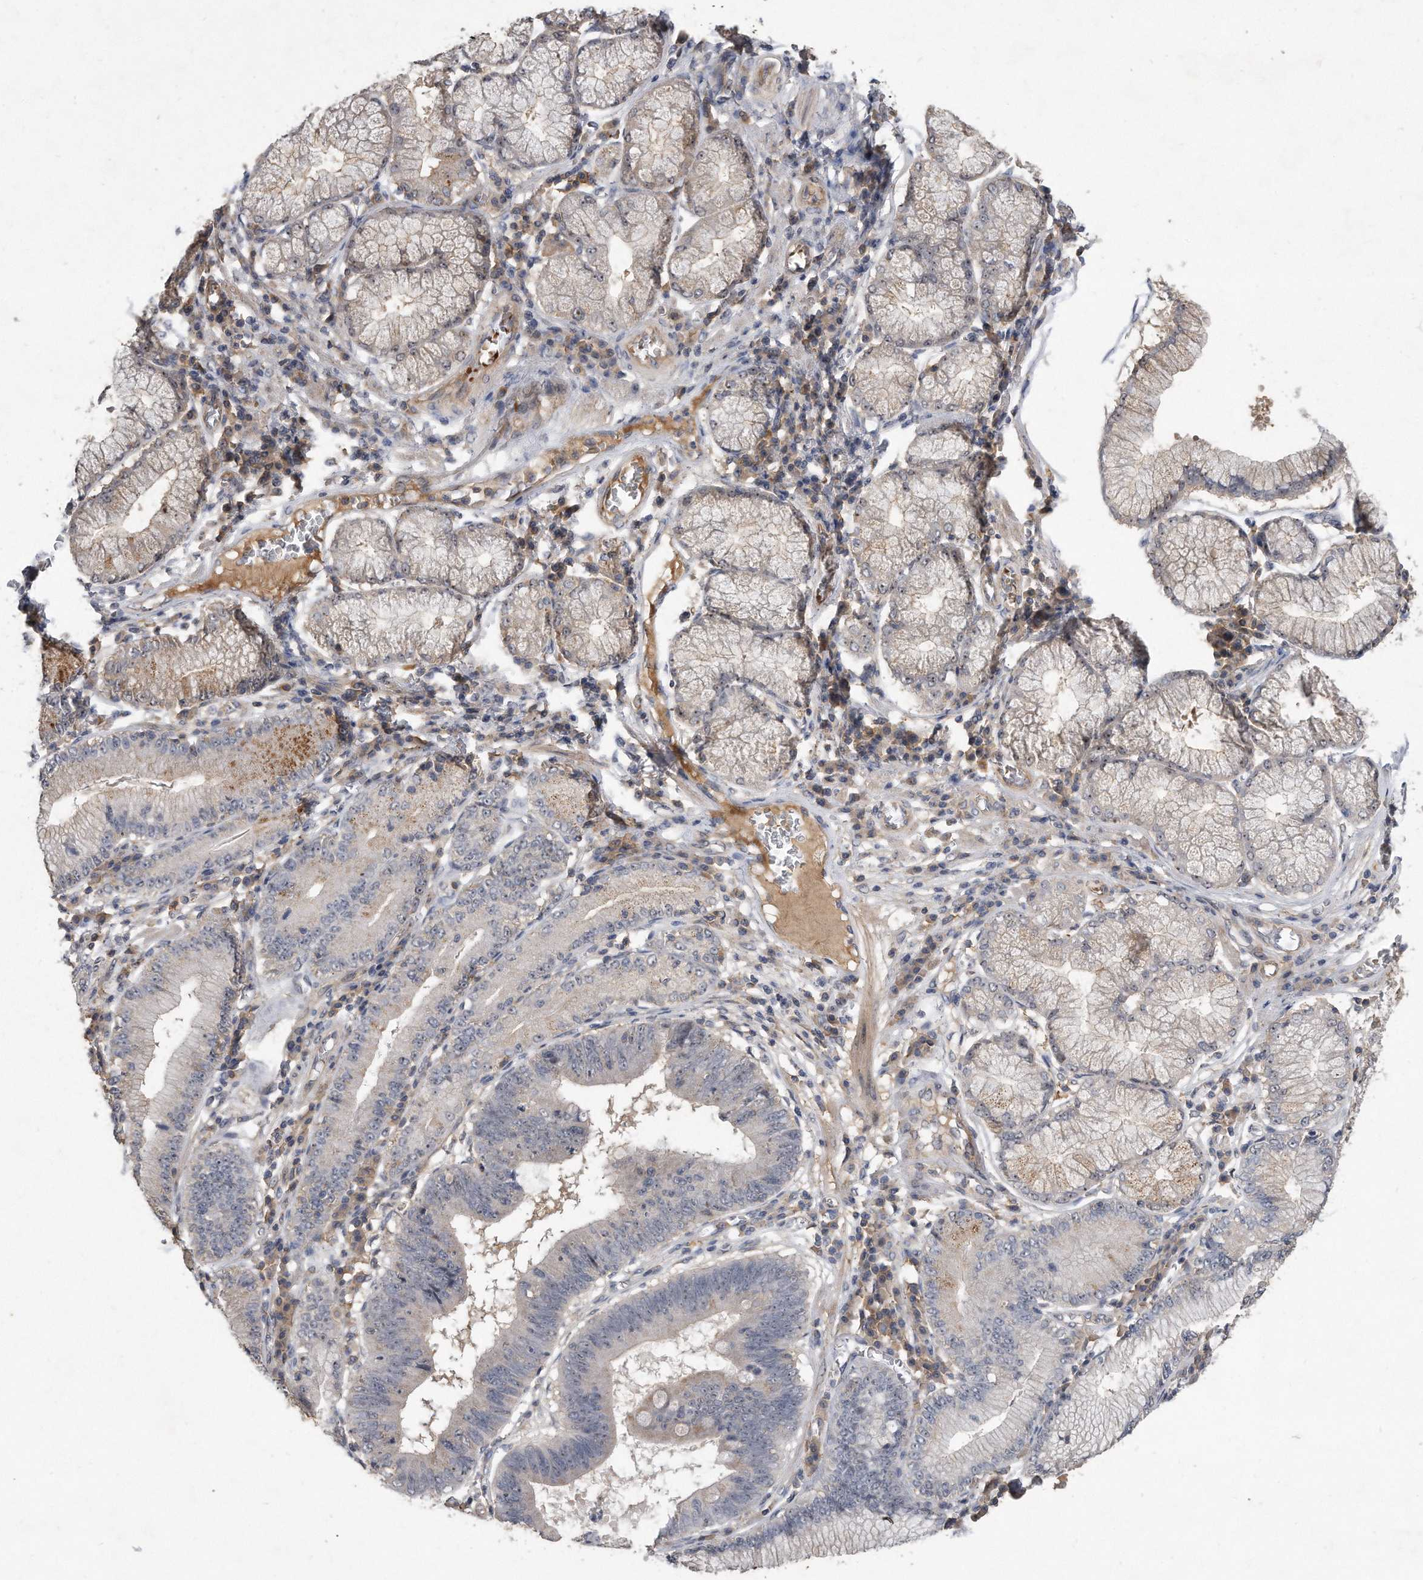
{"staining": {"intensity": "weak", "quantity": "25%-75%", "location": "cytoplasmic/membranous,nuclear"}, "tissue": "stomach cancer", "cell_type": "Tumor cells", "image_type": "cancer", "snomed": [{"axis": "morphology", "description": "Adenocarcinoma, NOS"}, {"axis": "topography", "description": "Stomach"}], "caption": "This image displays stomach cancer (adenocarcinoma) stained with immunohistochemistry (IHC) to label a protein in brown. The cytoplasmic/membranous and nuclear of tumor cells show weak positivity for the protein. Nuclei are counter-stained blue.", "gene": "PGBD2", "patient": {"sex": "male", "age": 59}}